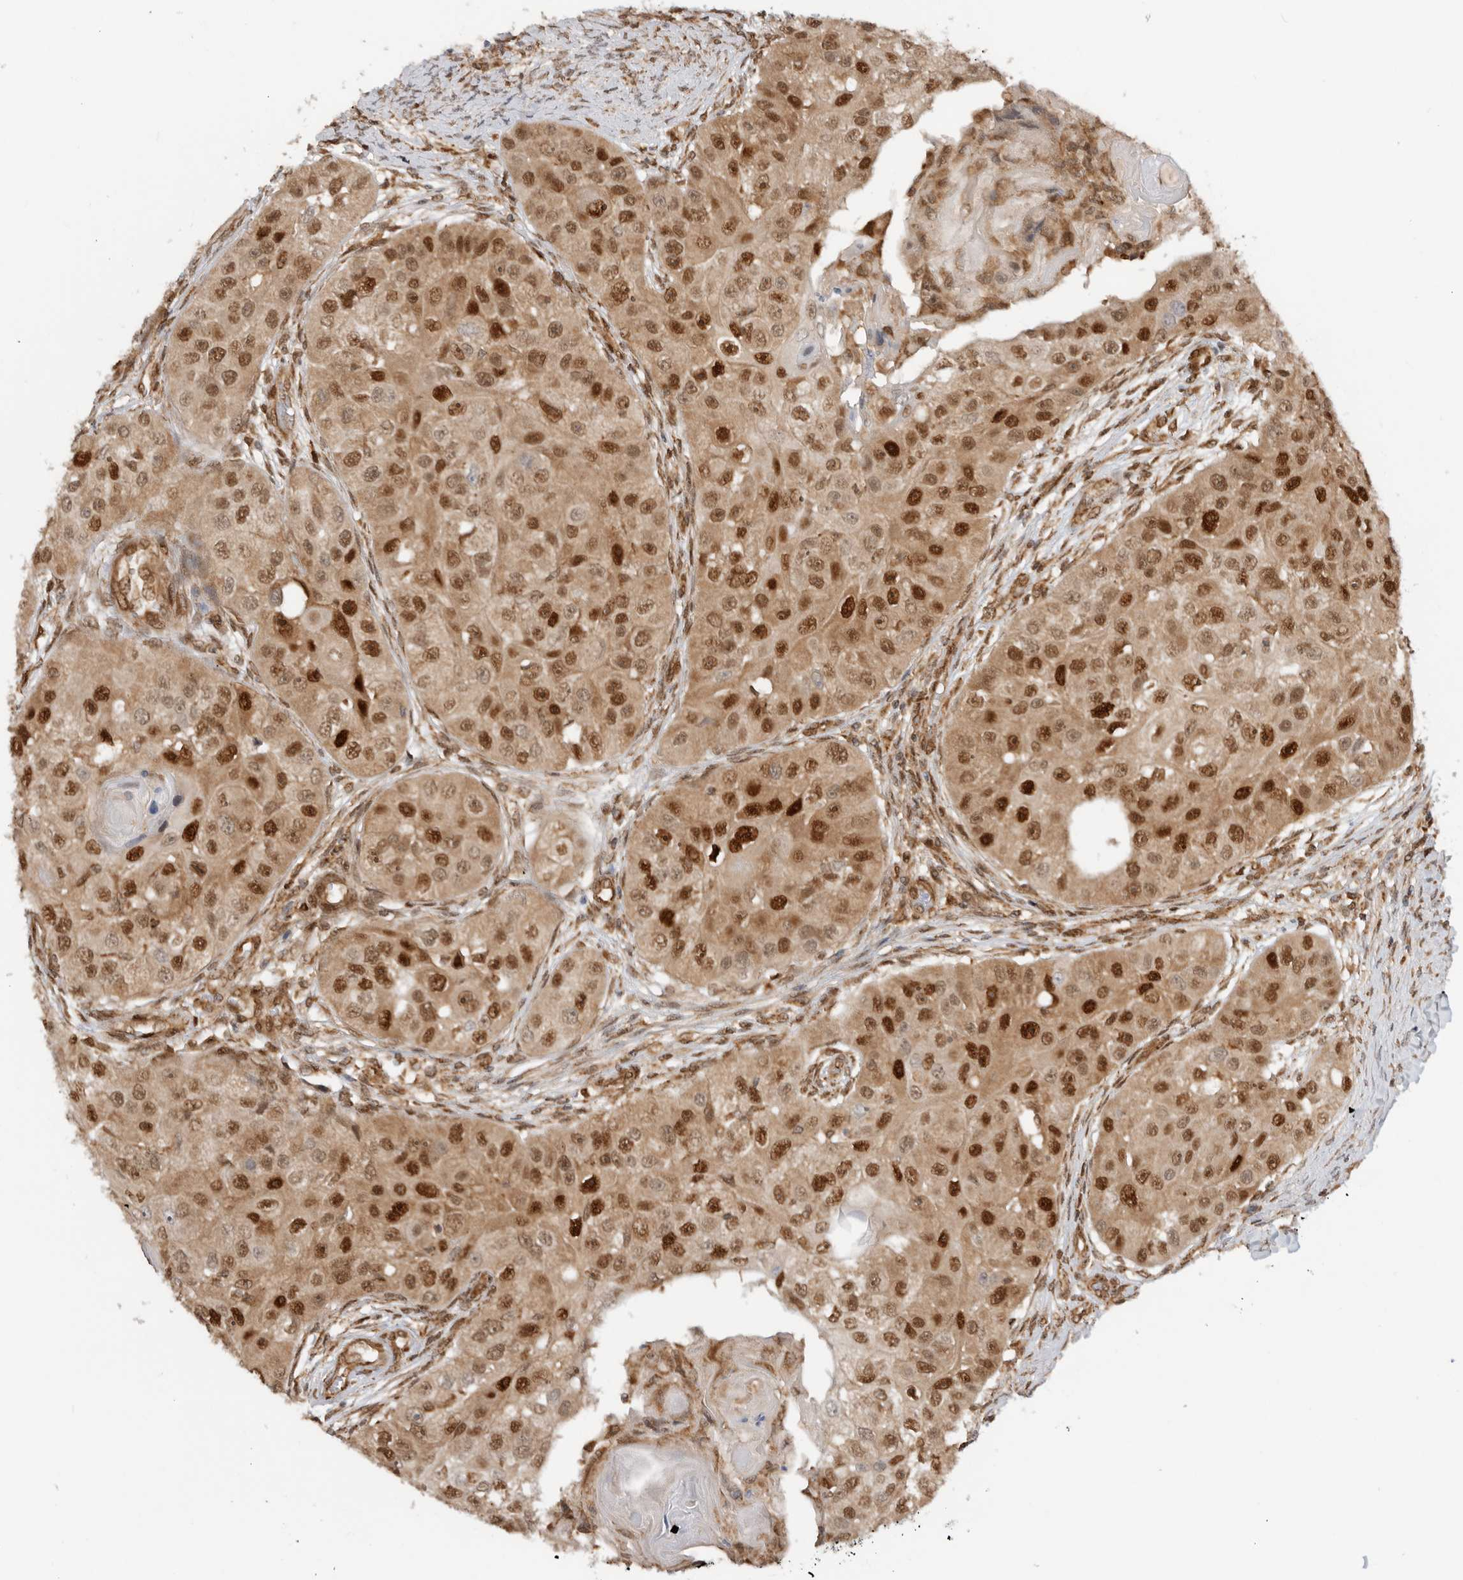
{"staining": {"intensity": "strong", "quantity": ">75%", "location": "cytoplasmic/membranous,nuclear"}, "tissue": "head and neck cancer", "cell_type": "Tumor cells", "image_type": "cancer", "snomed": [{"axis": "morphology", "description": "Normal tissue, NOS"}, {"axis": "morphology", "description": "Squamous cell carcinoma, NOS"}, {"axis": "topography", "description": "Skeletal muscle"}, {"axis": "topography", "description": "Head-Neck"}], "caption": "Strong cytoplasmic/membranous and nuclear protein expression is seen in about >75% of tumor cells in head and neck cancer.", "gene": "DCAF8", "patient": {"sex": "male", "age": 51}}